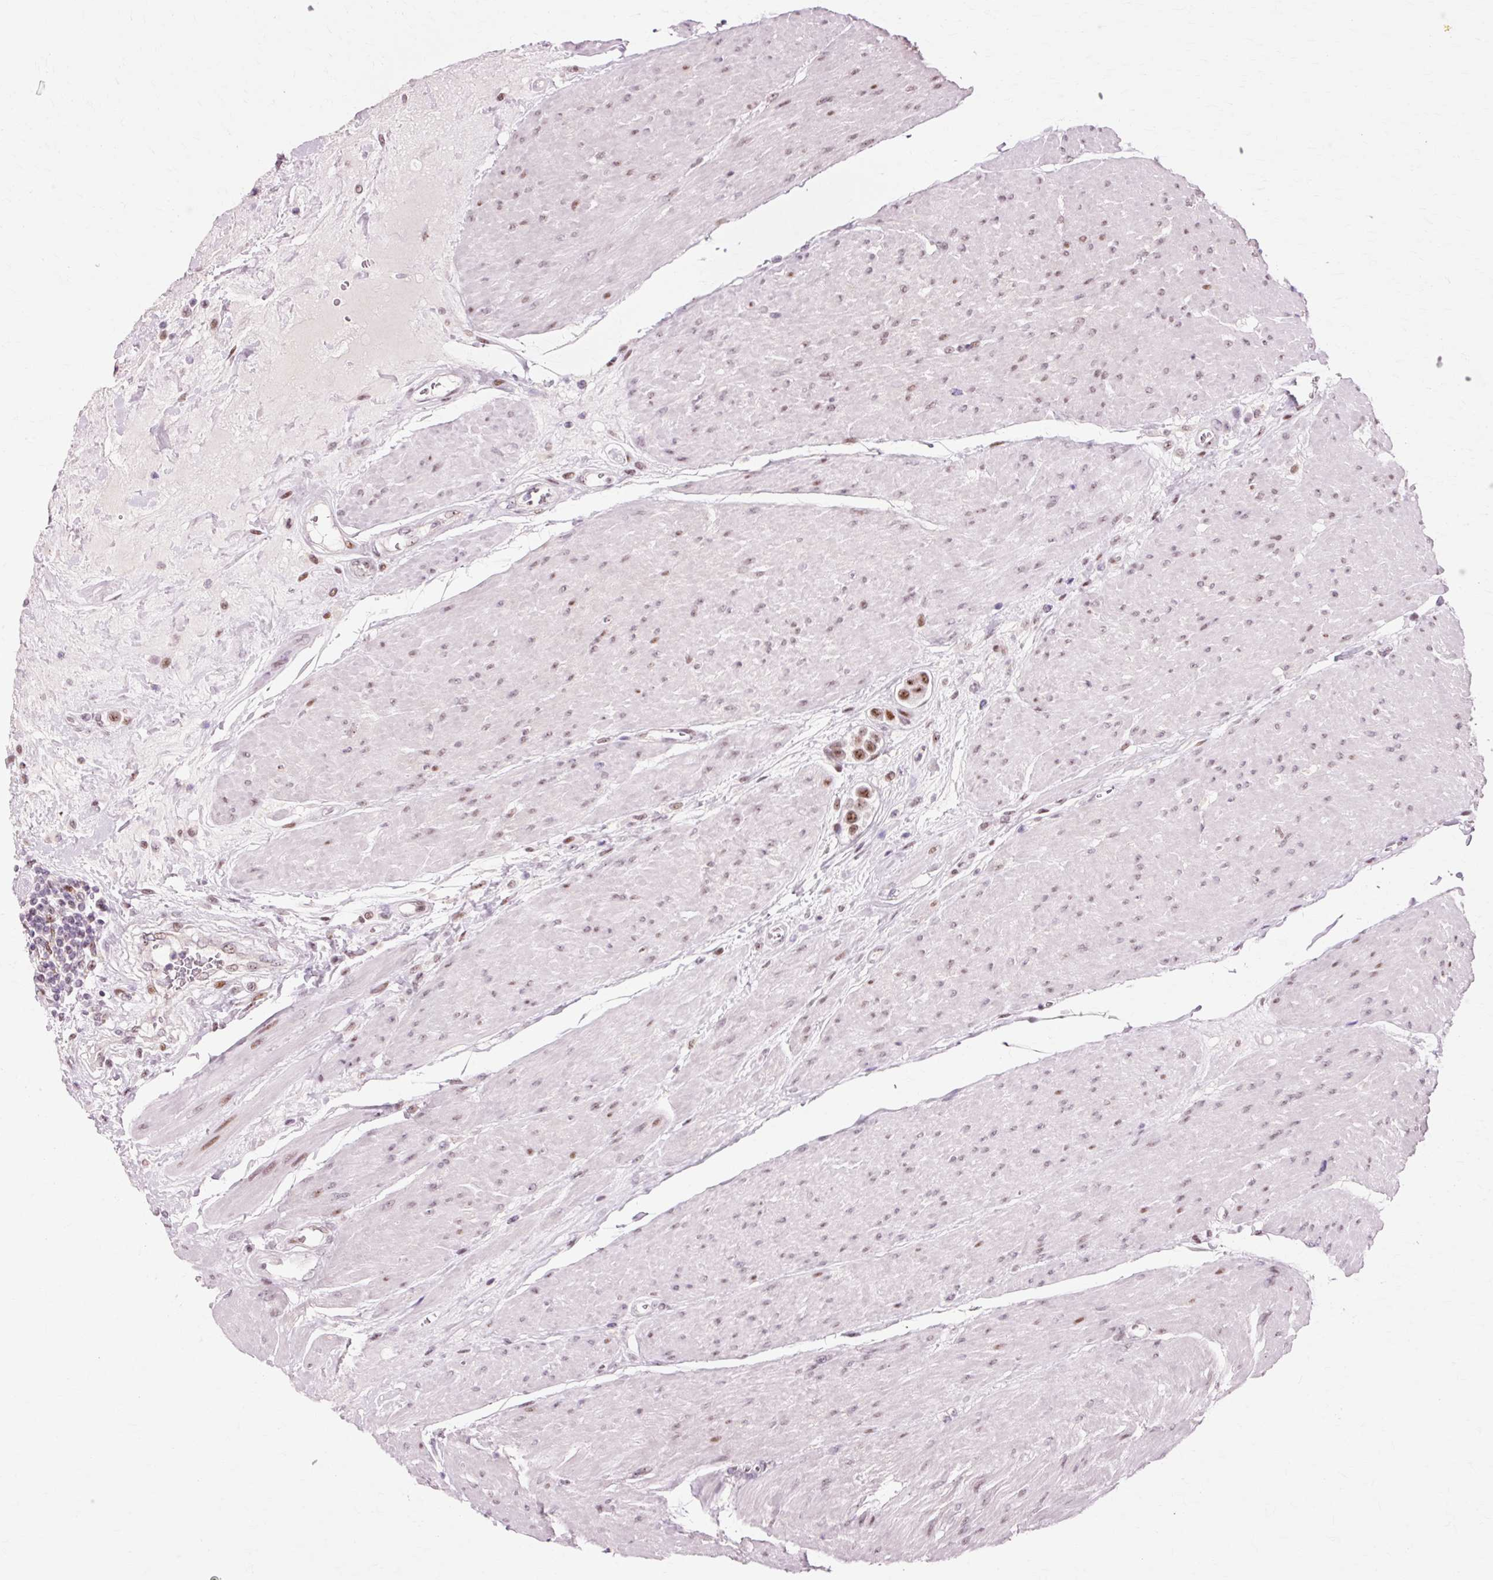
{"staining": {"intensity": "moderate", "quantity": ">75%", "location": "nuclear"}, "tissue": "urothelial cancer", "cell_type": "Tumor cells", "image_type": "cancer", "snomed": [{"axis": "morphology", "description": "Urothelial carcinoma, High grade"}, {"axis": "topography", "description": "Urinary bladder"}], "caption": "Moderate nuclear staining for a protein is identified in about >75% of tumor cells of urothelial cancer using immunohistochemistry (IHC).", "gene": "MACROD2", "patient": {"sex": "male", "age": 50}}